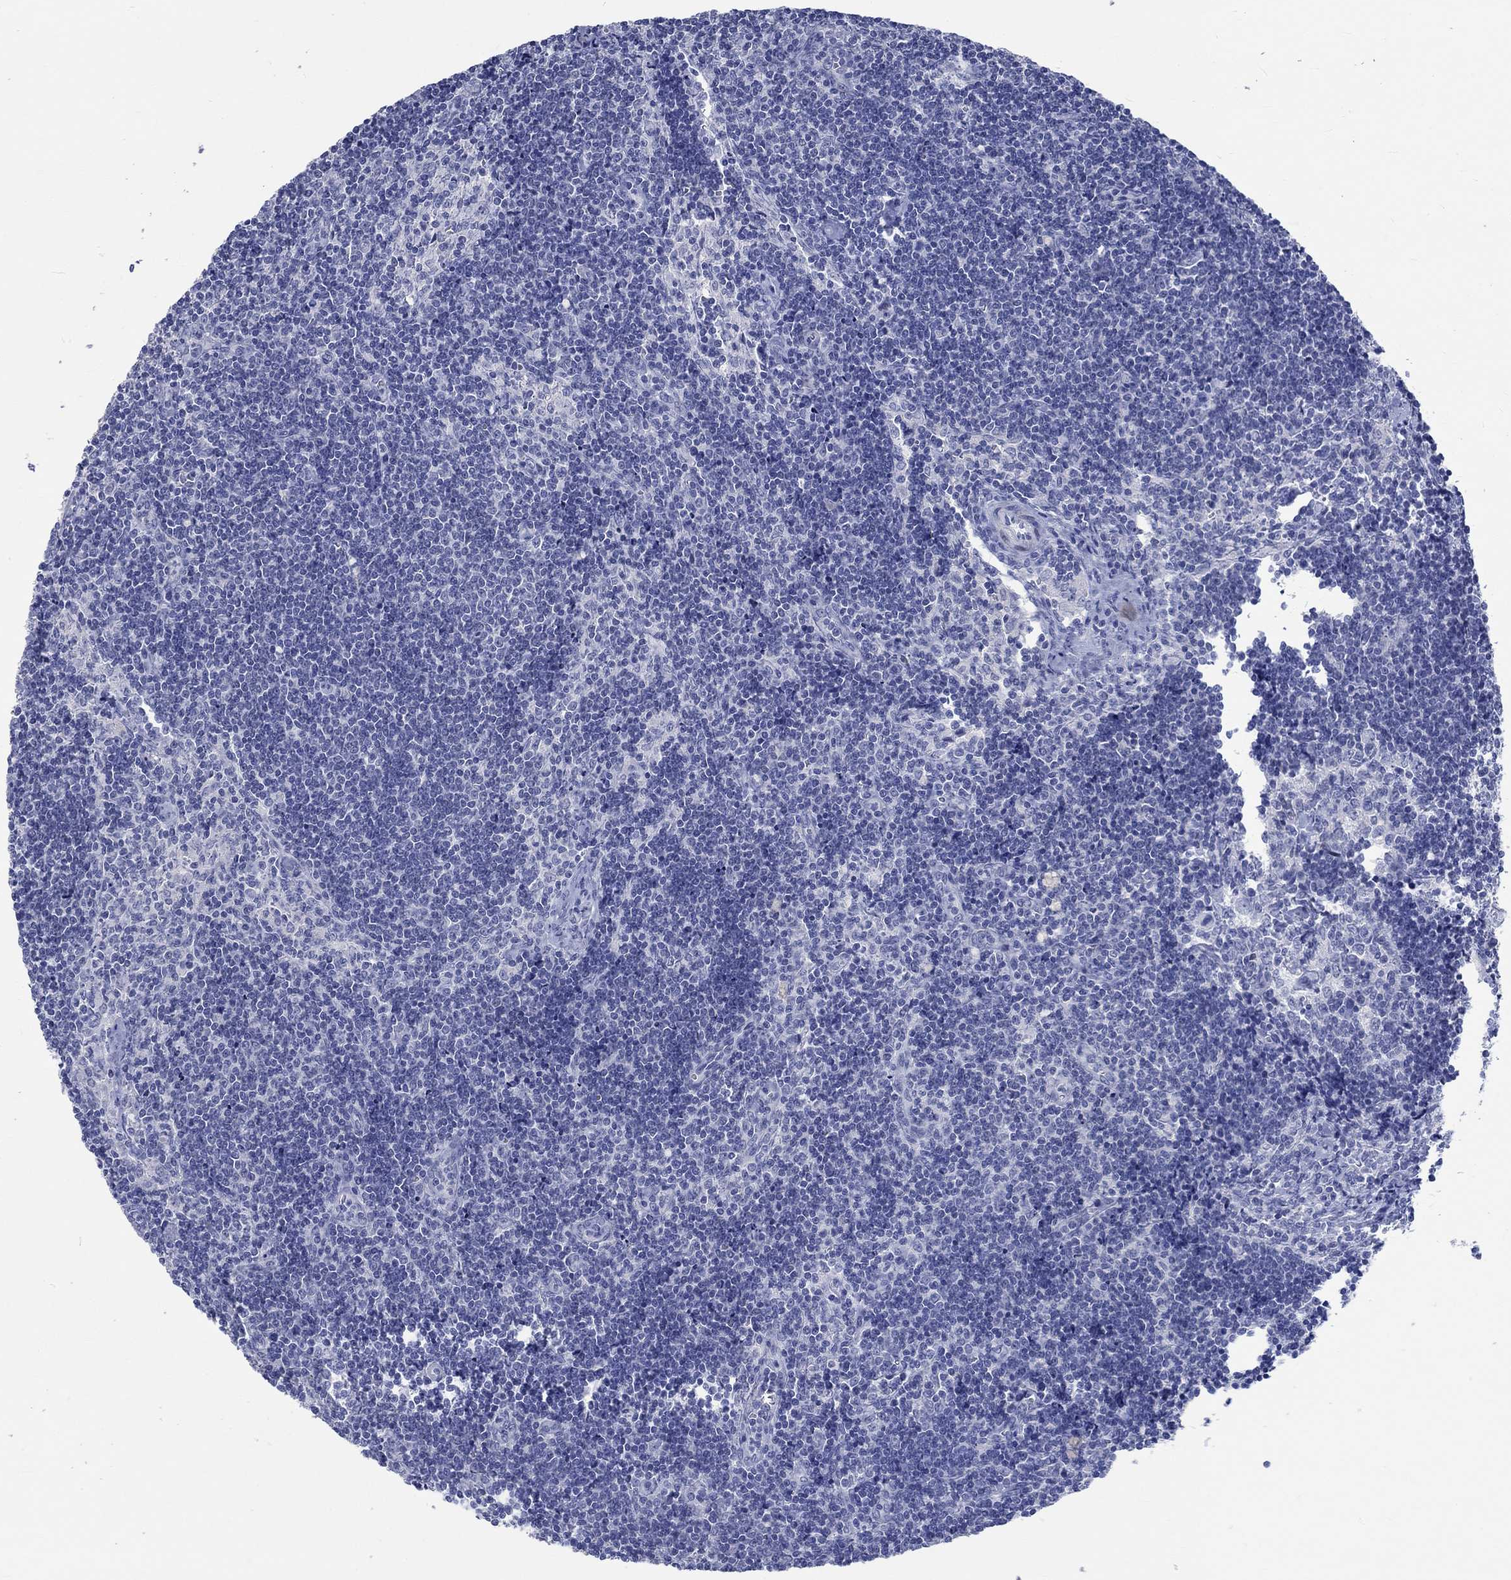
{"staining": {"intensity": "negative", "quantity": "none", "location": "none"}, "tissue": "lymph node", "cell_type": "Germinal center cells", "image_type": "normal", "snomed": [{"axis": "morphology", "description": "Normal tissue, NOS"}, {"axis": "topography", "description": "Lymph node"}], "caption": "The IHC histopathology image has no significant positivity in germinal center cells of lymph node. (Immunohistochemistry, brightfield microscopy, high magnification).", "gene": "C4orf47", "patient": {"sex": "female", "age": 51}}